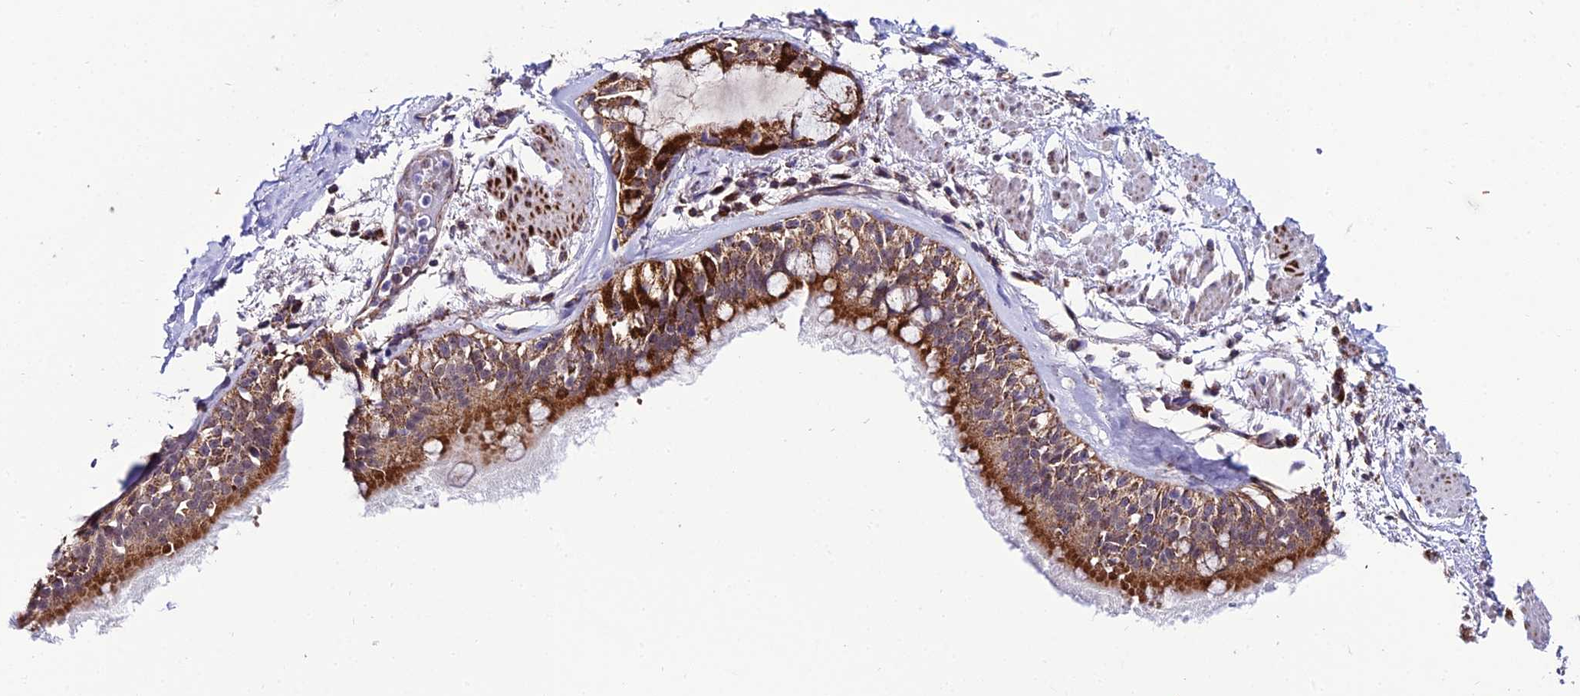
{"staining": {"intensity": "negative", "quantity": "none", "location": "none"}, "tissue": "soft tissue", "cell_type": "Fibroblasts", "image_type": "normal", "snomed": [{"axis": "morphology", "description": "Normal tissue, NOS"}, {"axis": "topography", "description": "Lymph node"}, {"axis": "topography", "description": "Cartilage tissue"}, {"axis": "topography", "description": "Bronchus"}], "caption": "A histopathology image of human soft tissue is negative for staining in fibroblasts. (DAB immunohistochemistry (IHC) with hematoxylin counter stain).", "gene": "PSMD2", "patient": {"sex": "male", "age": 63}}